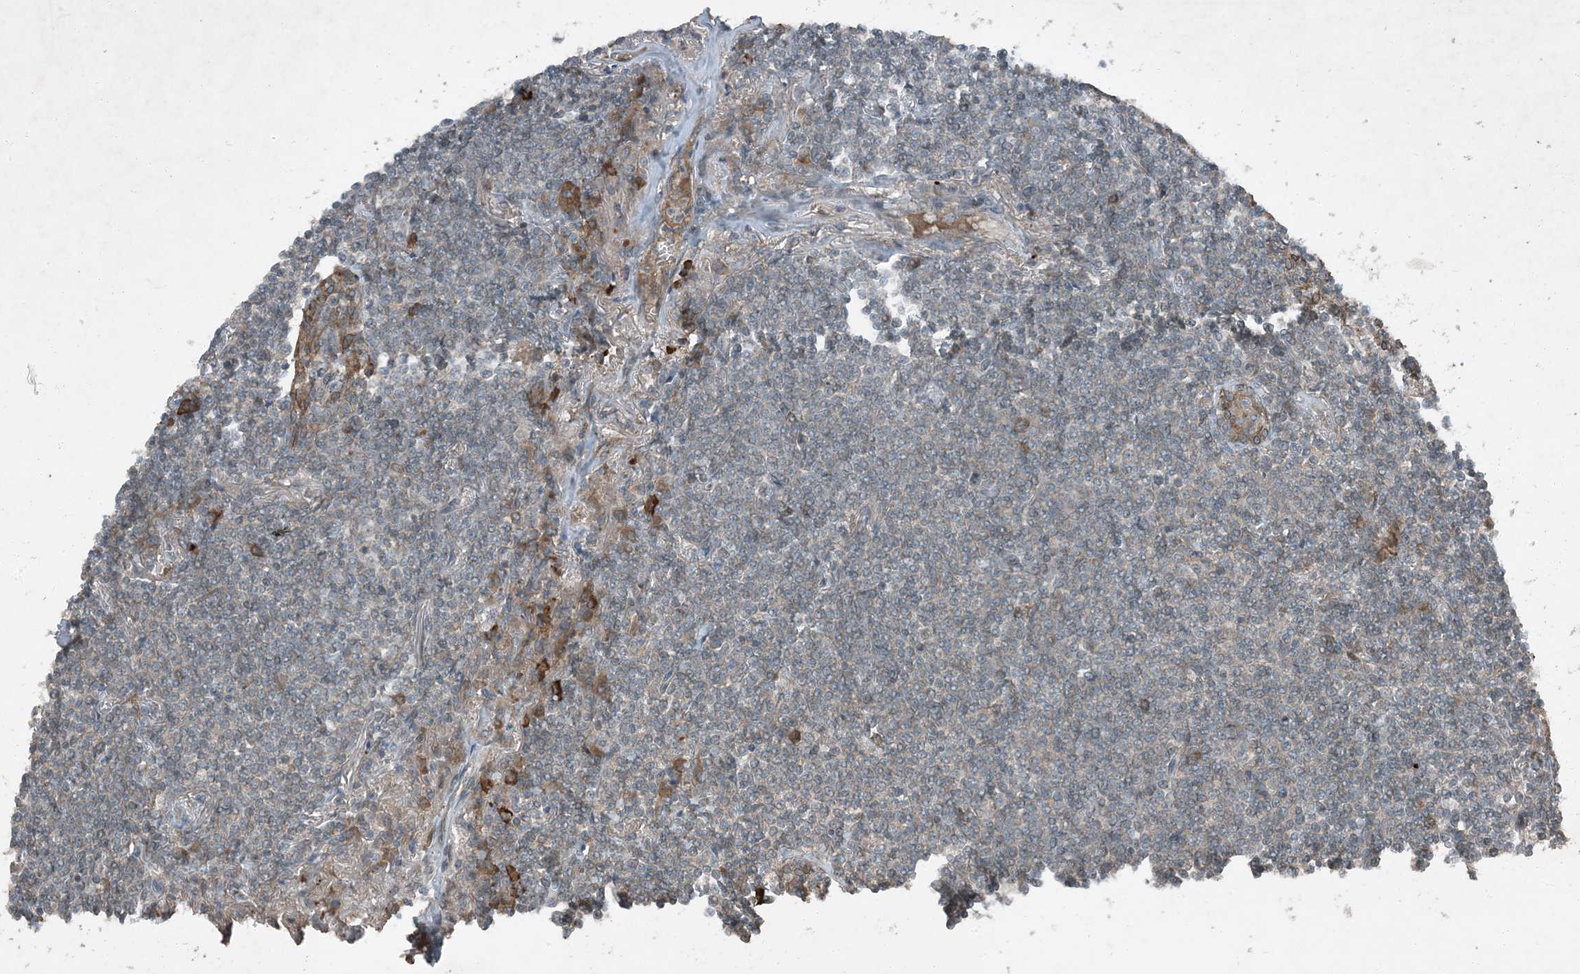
{"staining": {"intensity": "negative", "quantity": "none", "location": "none"}, "tissue": "lymphoma", "cell_type": "Tumor cells", "image_type": "cancer", "snomed": [{"axis": "morphology", "description": "Malignant lymphoma, non-Hodgkin's type, Low grade"}, {"axis": "topography", "description": "Lung"}], "caption": "An image of human lymphoma is negative for staining in tumor cells.", "gene": "MDN1", "patient": {"sex": "female", "age": 71}}